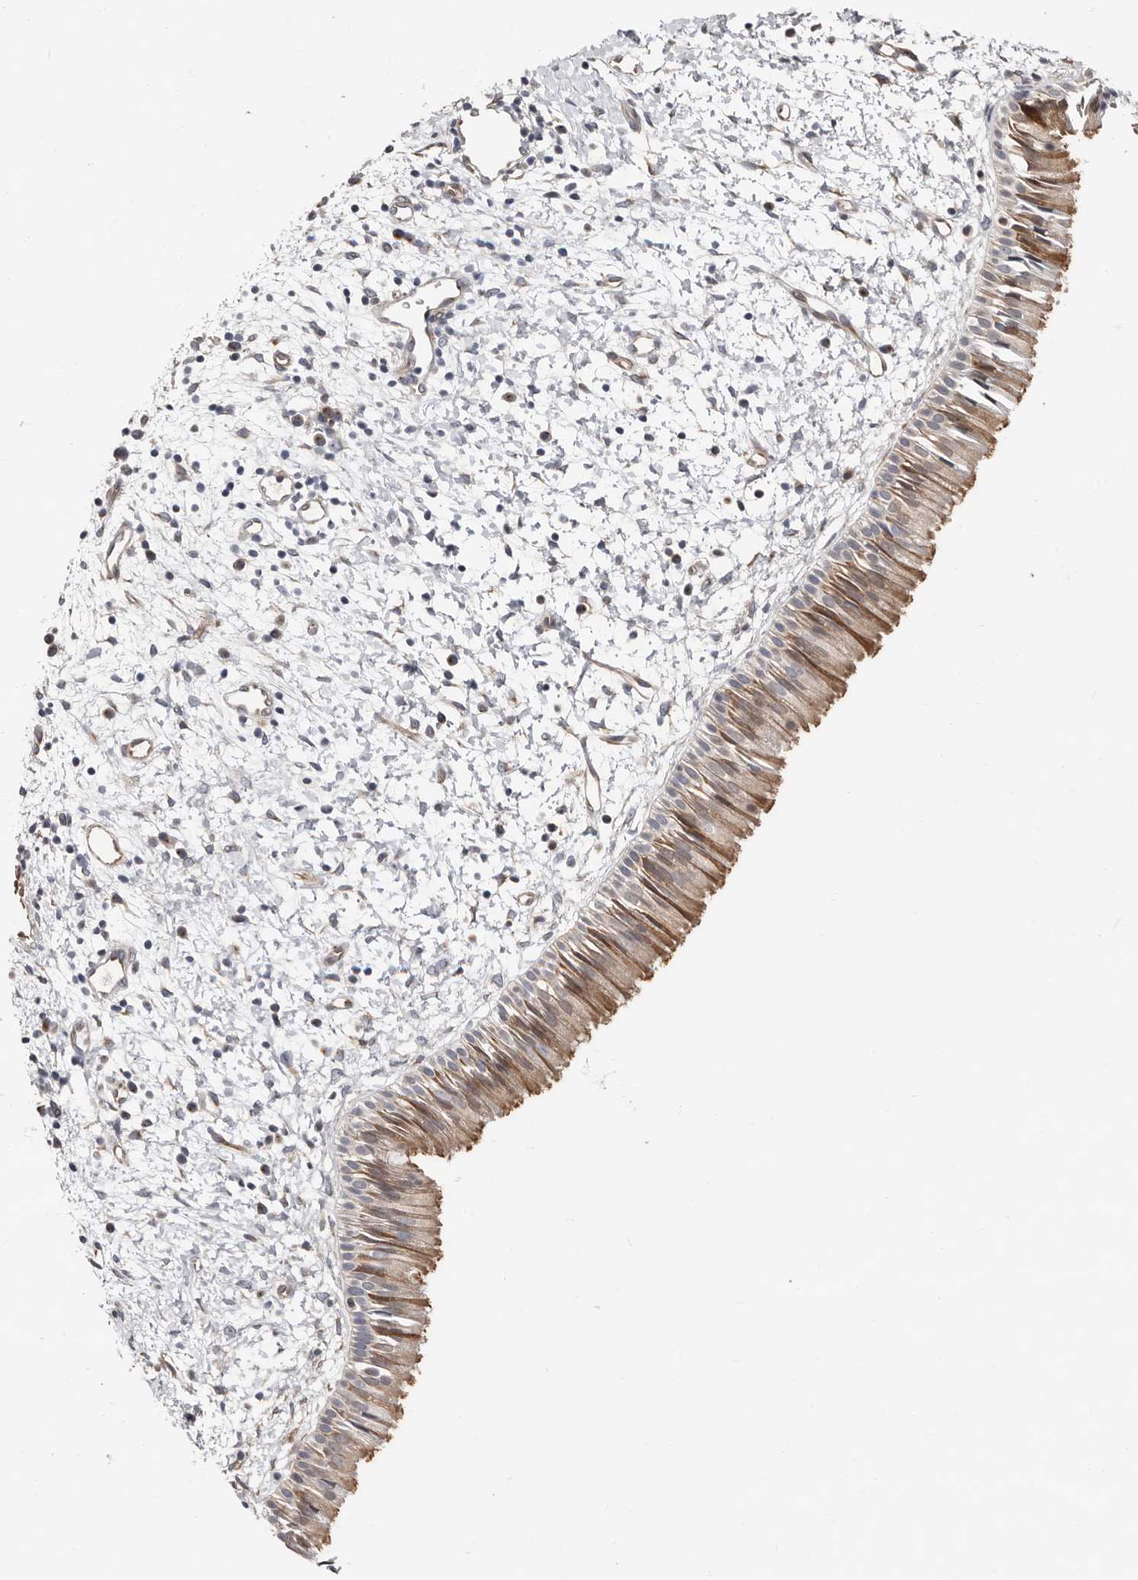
{"staining": {"intensity": "moderate", "quantity": ">75%", "location": "cytoplasmic/membranous"}, "tissue": "nasopharynx", "cell_type": "Respiratory epithelial cells", "image_type": "normal", "snomed": [{"axis": "morphology", "description": "Normal tissue, NOS"}, {"axis": "topography", "description": "Nasopharynx"}], "caption": "A brown stain shows moderate cytoplasmic/membranous positivity of a protein in respiratory epithelial cells of benign nasopharynx.", "gene": "ASRGL1", "patient": {"sex": "male", "age": 22}}